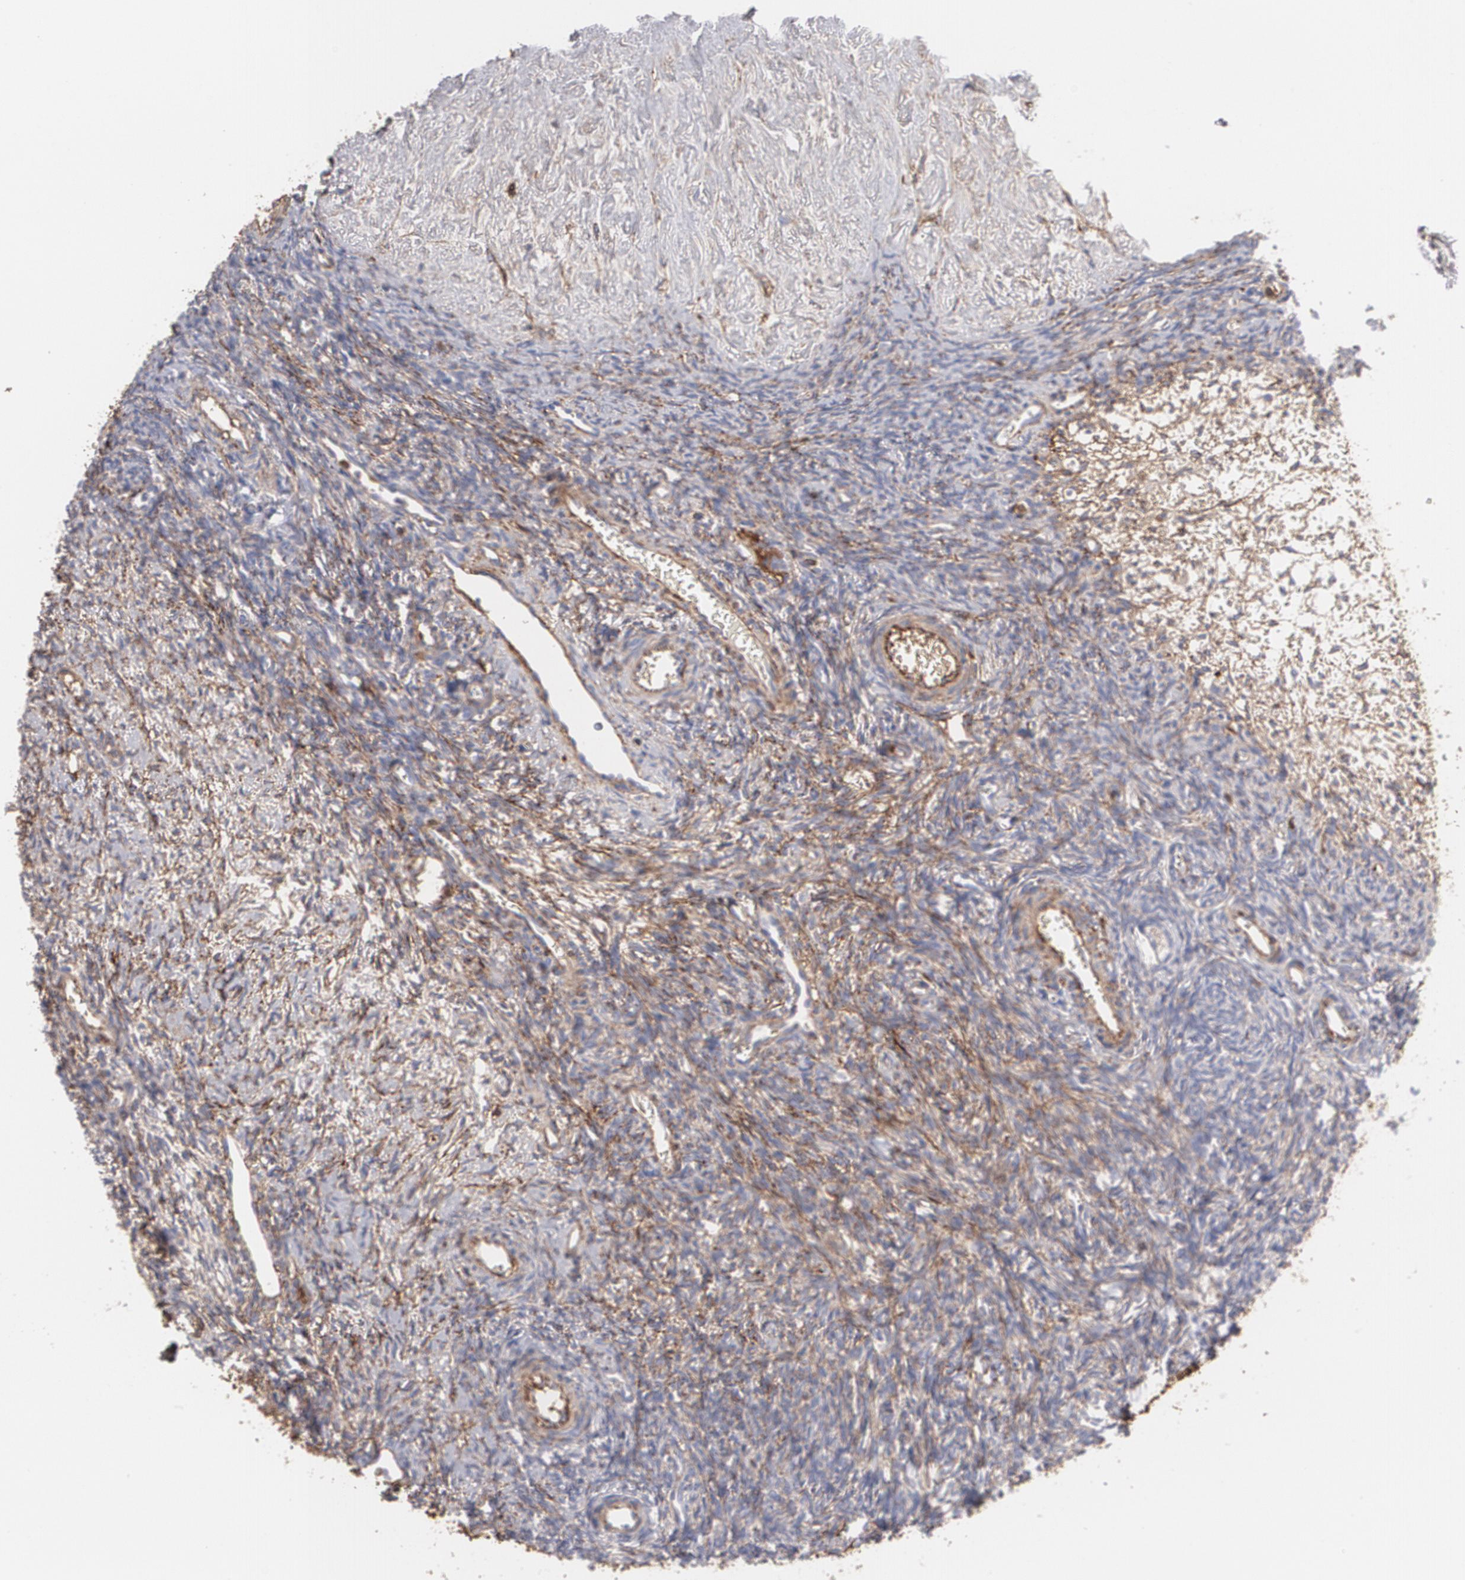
{"staining": {"intensity": "moderate", "quantity": ">75%", "location": "cytoplasmic/membranous"}, "tissue": "ovary", "cell_type": "Ovarian stroma cells", "image_type": "normal", "snomed": [{"axis": "morphology", "description": "Normal tissue, NOS"}, {"axis": "topography", "description": "Ovary"}], "caption": "A medium amount of moderate cytoplasmic/membranous staining is appreciated in approximately >75% of ovarian stroma cells in benign ovary.", "gene": "FBLN1", "patient": {"sex": "female", "age": 39}}